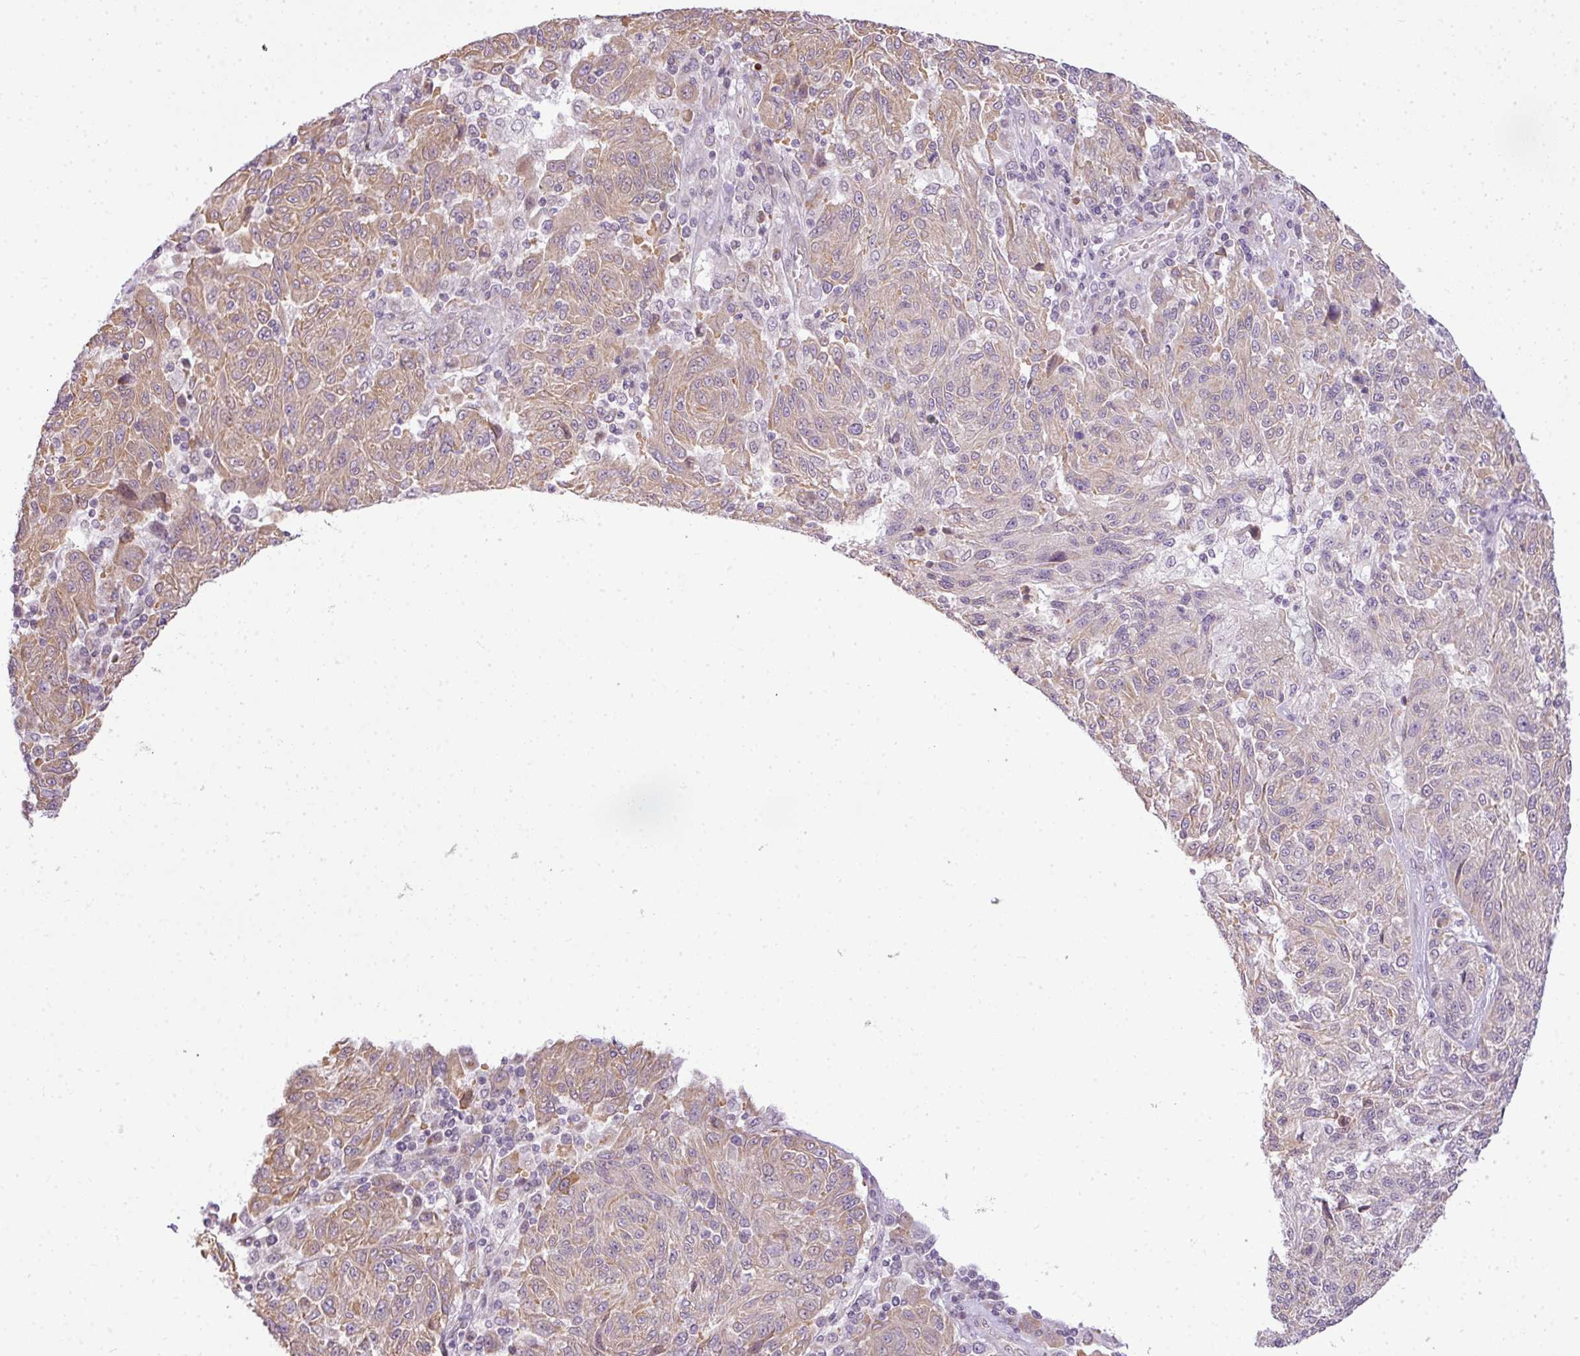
{"staining": {"intensity": "weak", "quantity": "25%-75%", "location": "cytoplasmic/membranous"}, "tissue": "melanoma", "cell_type": "Tumor cells", "image_type": "cancer", "snomed": [{"axis": "morphology", "description": "Malignant melanoma, NOS"}, {"axis": "topography", "description": "Skin"}], "caption": "Tumor cells show low levels of weak cytoplasmic/membranous staining in approximately 25%-75% of cells in melanoma. (Stains: DAB in brown, nuclei in blue, Microscopy: brightfield microscopy at high magnification).", "gene": "COX18", "patient": {"sex": "male", "age": 53}}